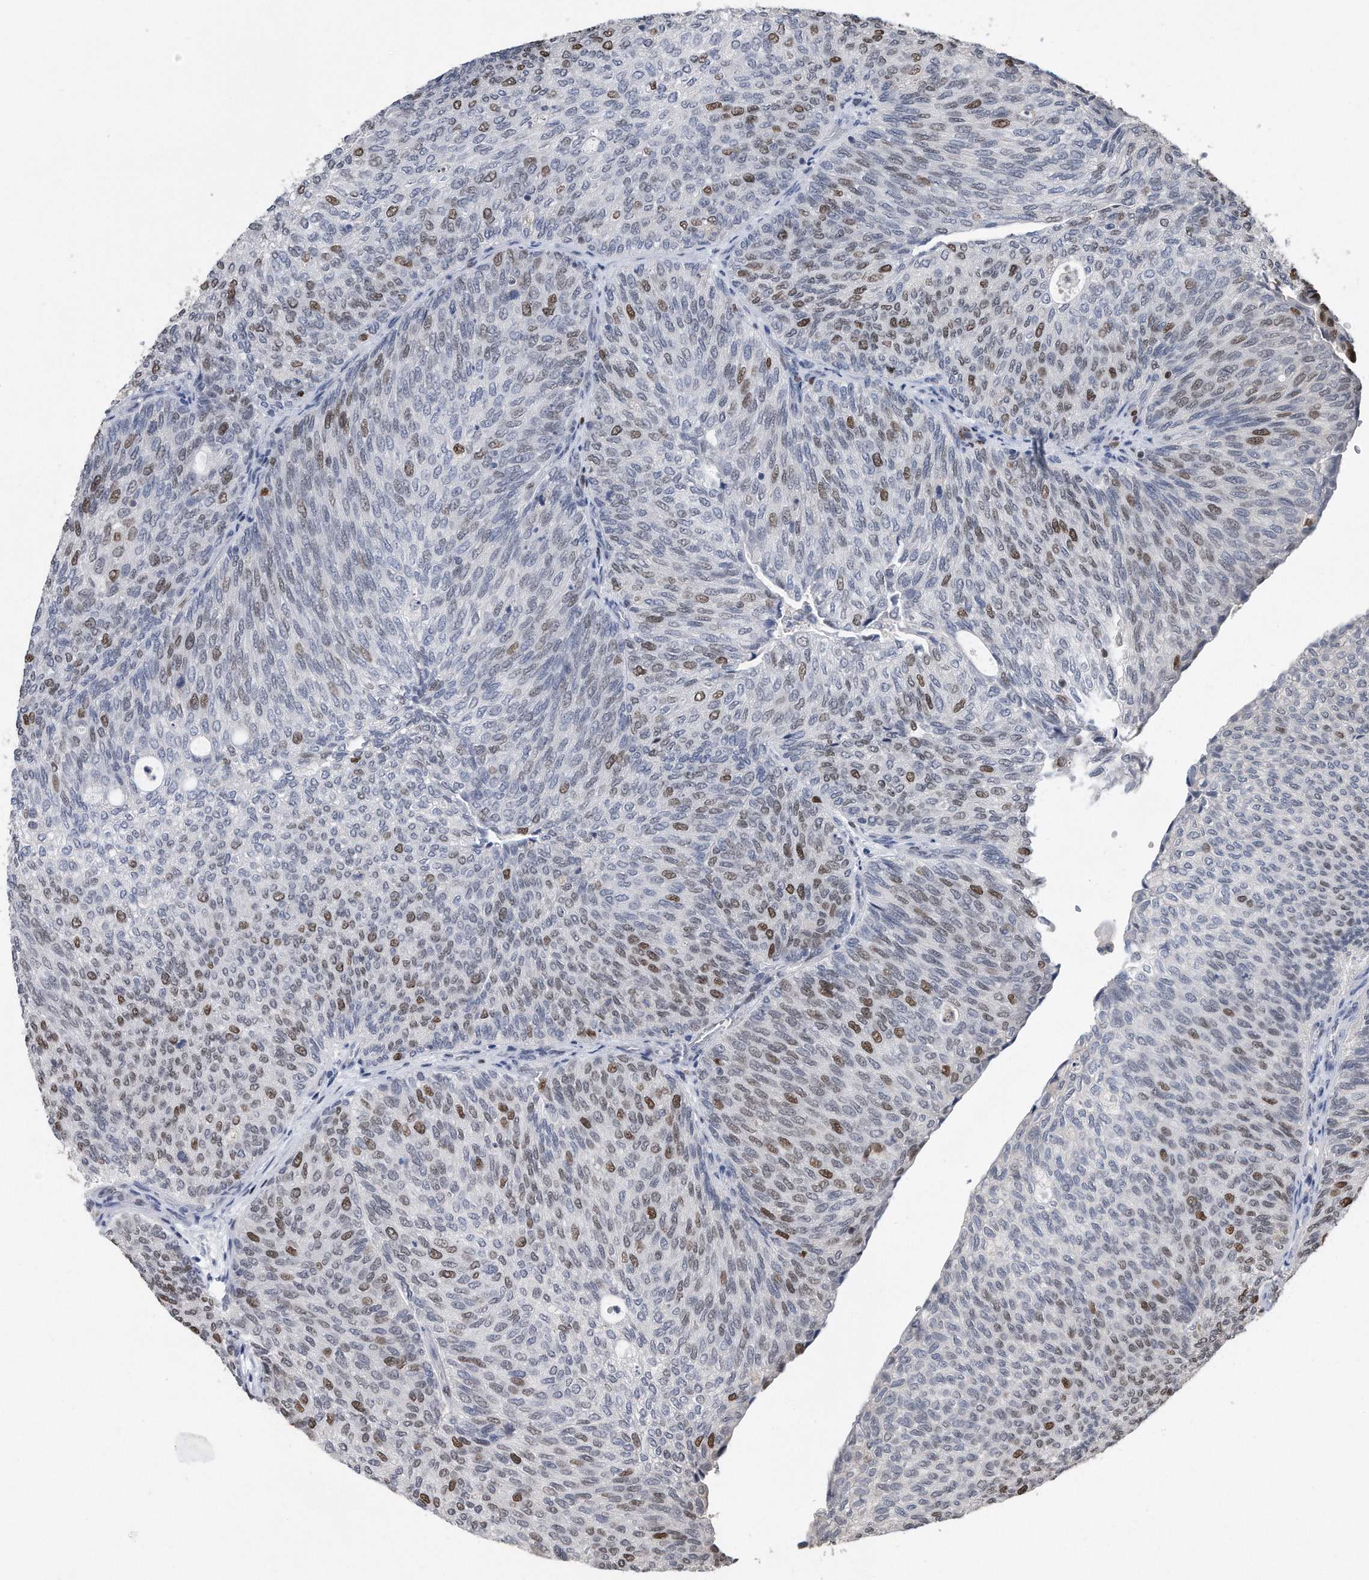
{"staining": {"intensity": "moderate", "quantity": "25%-75%", "location": "nuclear"}, "tissue": "urothelial cancer", "cell_type": "Tumor cells", "image_type": "cancer", "snomed": [{"axis": "morphology", "description": "Urothelial carcinoma, Low grade"}, {"axis": "topography", "description": "Urinary bladder"}], "caption": "Urothelial cancer was stained to show a protein in brown. There is medium levels of moderate nuclear staining in about 25%-75% of tumor cells. Nuclei are stained in blue.", "gene": "PCNA", "patient": {"sex": "female", "age": 79}}